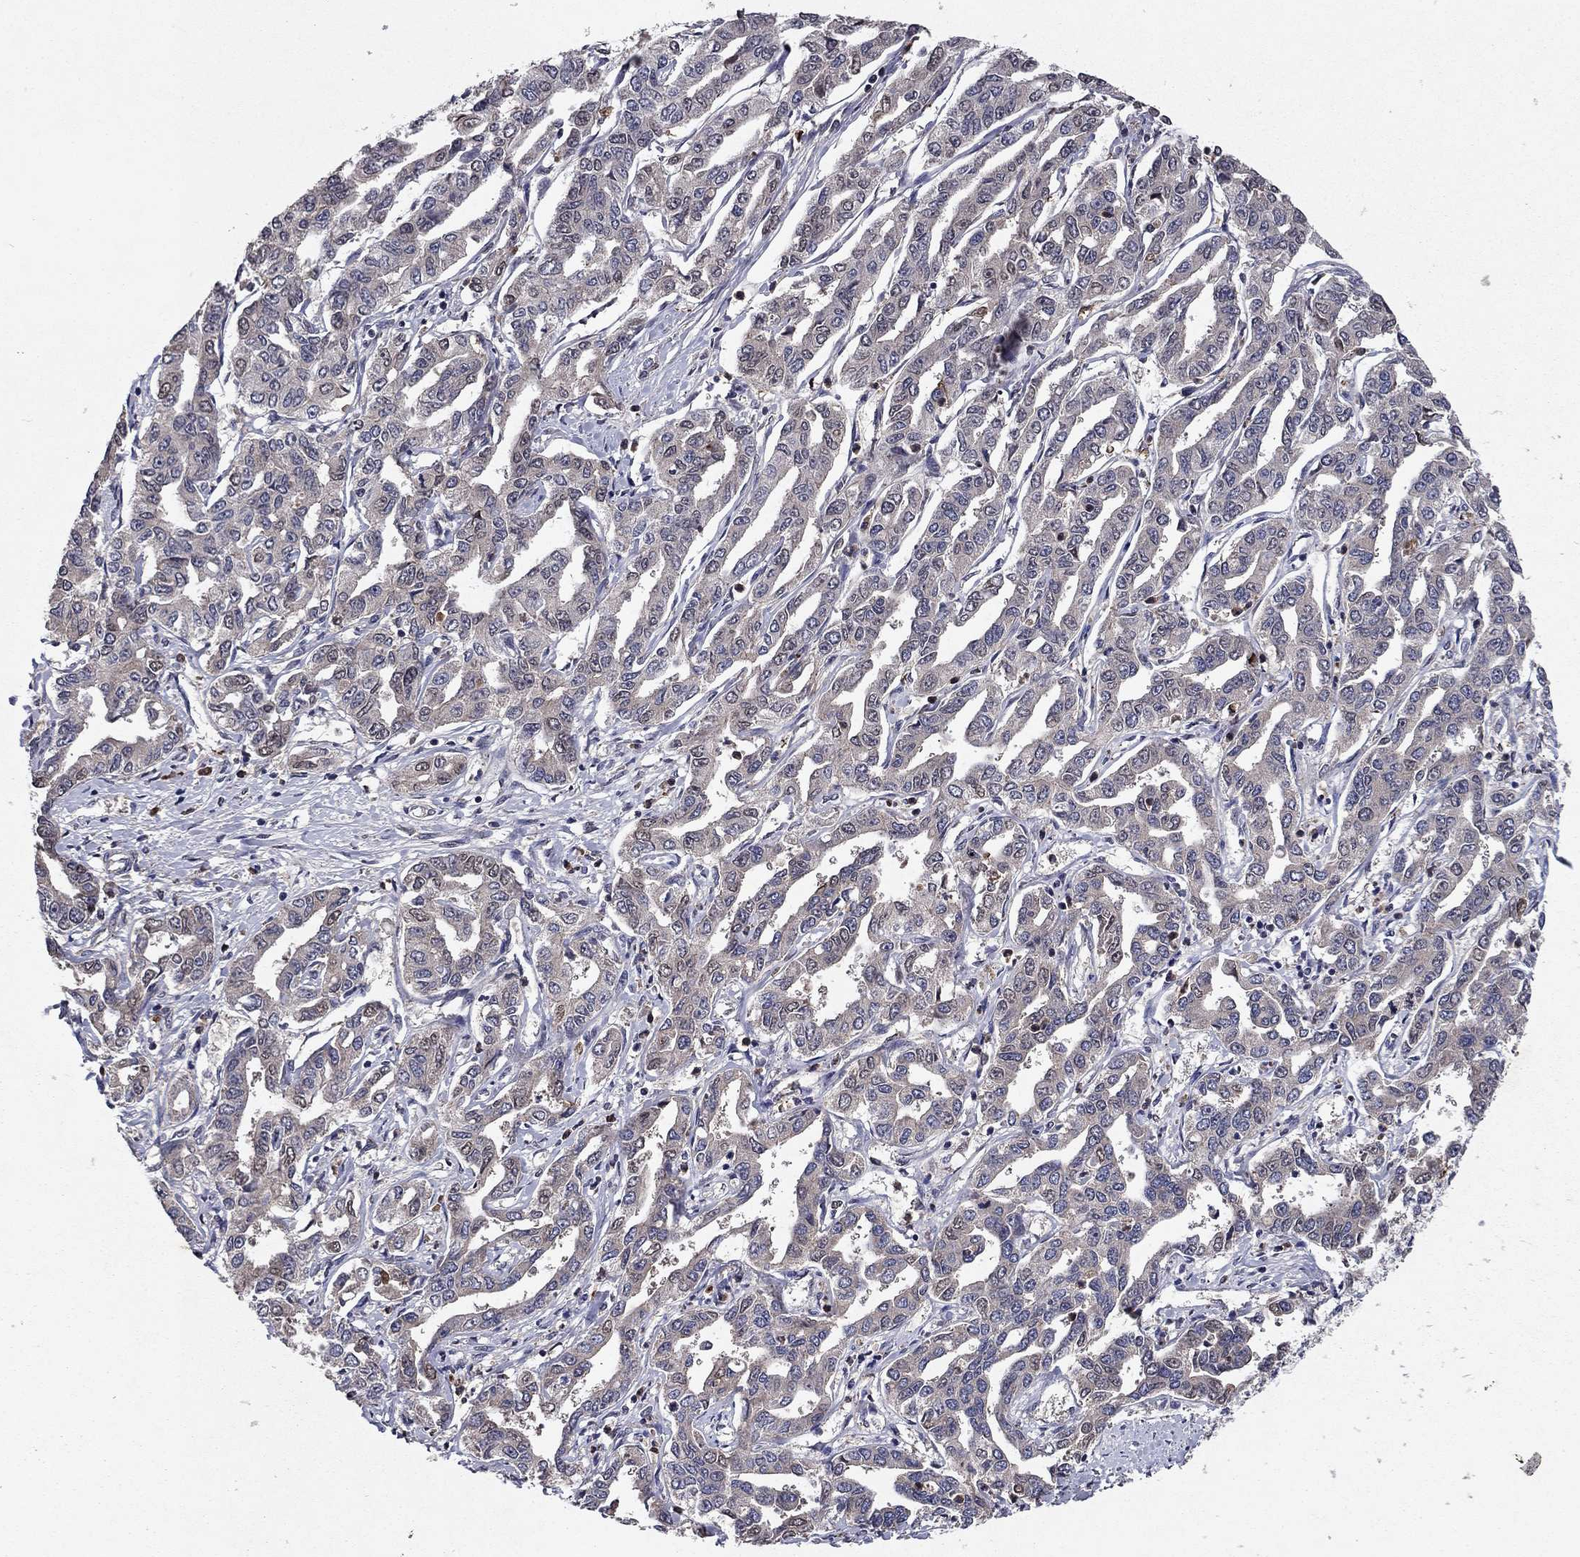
{"staining": {"intensity": "negative", "quantity": "none", "location": "none"}, "tissue": "liver cancer", "cell_type": "Tumor cells", "image_type": "cancer", "snomed": [{"axis": "morphology", "description": "Cholangiocarcinoma"}, {"axis": "topography", "description": "Liver"}], "caption": "Micrograph shows no significant protein positivity in tumor cells of cholangiocarcinoma (liver).", "gene": "PROS1", "patient": {"sex": "male", "age": 59}}